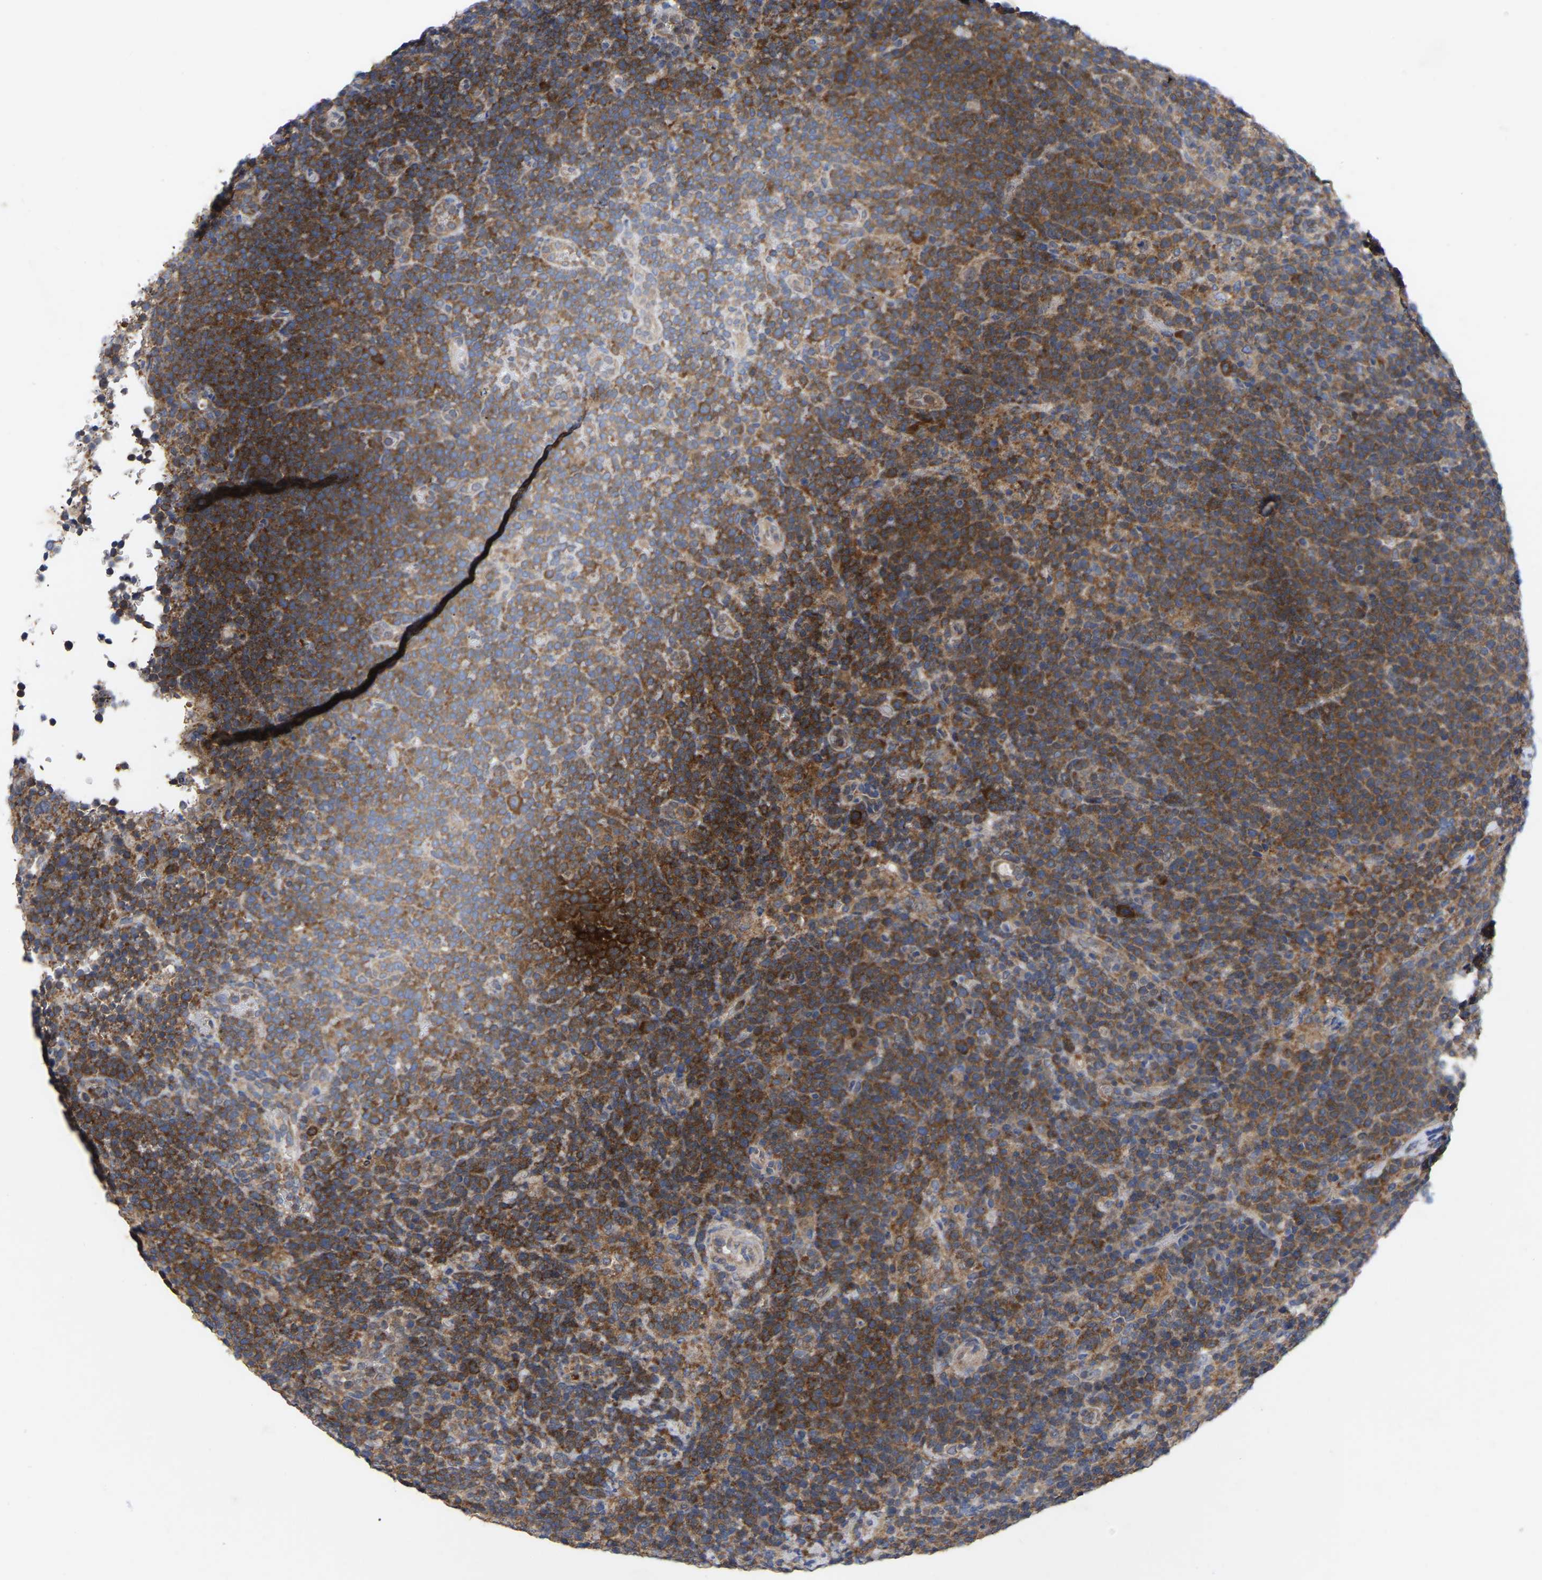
{"staining": {"intensity": "strong", "quantity": "25%-75%", "location": "cytoplasmic/membranous"}, "tissue": "lymphoma", "cell_type": "Tumor cells", "image_type": "cancer", "snomed": [{"axis": "morphology", "description": "Malignant lymphoma, non-Hodgkin's type, High grade"}, {"axis": "topography", "description": "Lymph node"}], "caption": "This is a micrograph of IHC staining of lymphoma, which shows strong expression in the cytoplasmic/membranous of tumor cells.", "gene": "TCP1", "patient": {"sex": "male", "age": 61}}